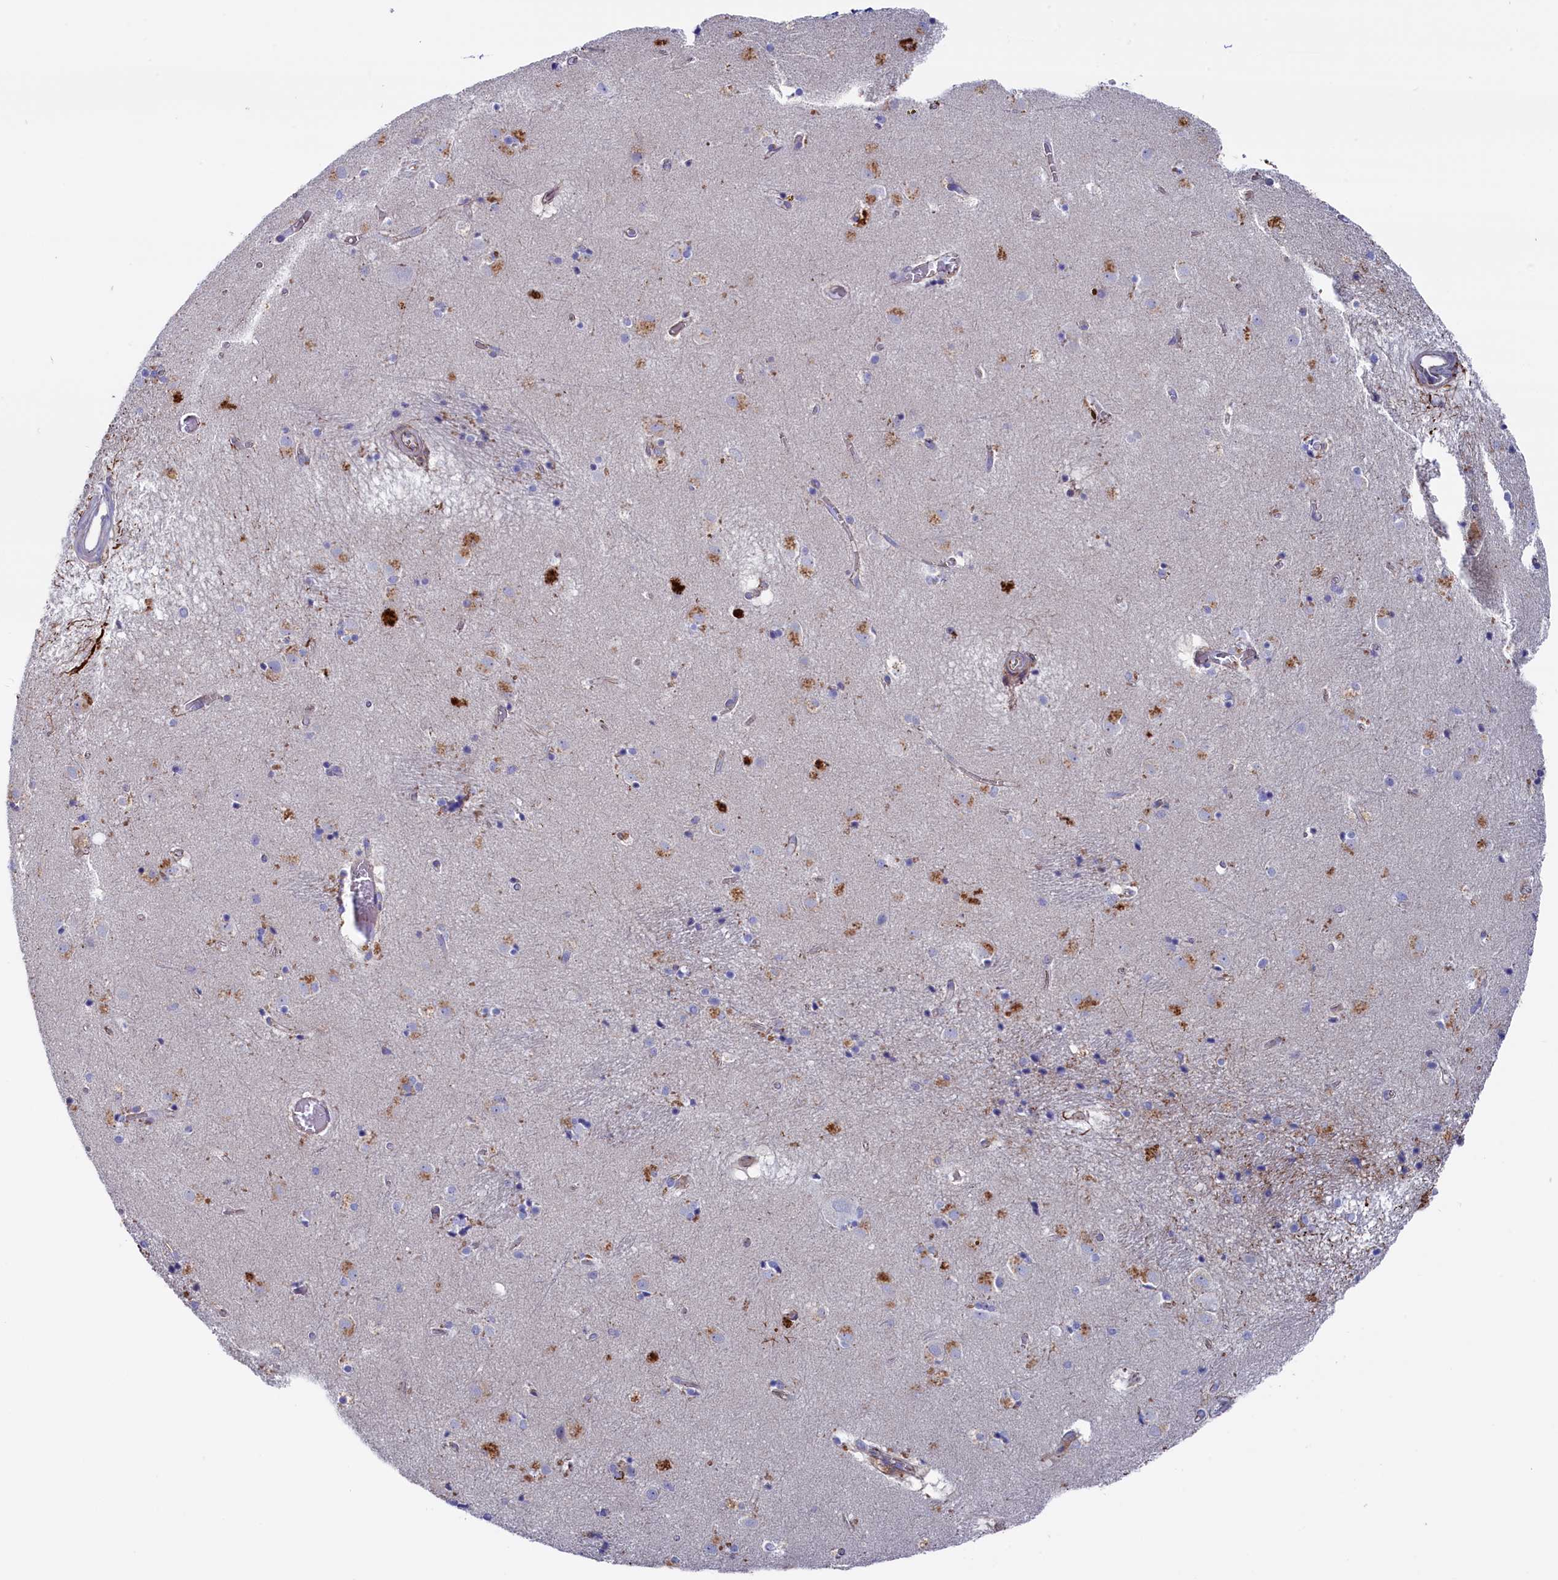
{"staining": {"intensity": "moderate", "quantity": "<25%", "location": "cytoplasmic/membranous"}, "tissue": "caudate", "cell_type": "Glial cells", "image_type": "normal", "snomed": [{"axis": "morphology", "description": "Normal tissue, NOS"}, {"axis": "topography", "description": "Lateral ventricle wall"}], "caption": "Protein staining of unremarkable caudate exhibits moderate cytoplasmic/membranous expression in approximately <25% of glial cells. The staining was performed using DAB, with brown indicating positive protein expression. Nuclei are stained blue with hematoxylin.", "gene": "NUDT7", "patient": {"sex": "male", "age": 70}}